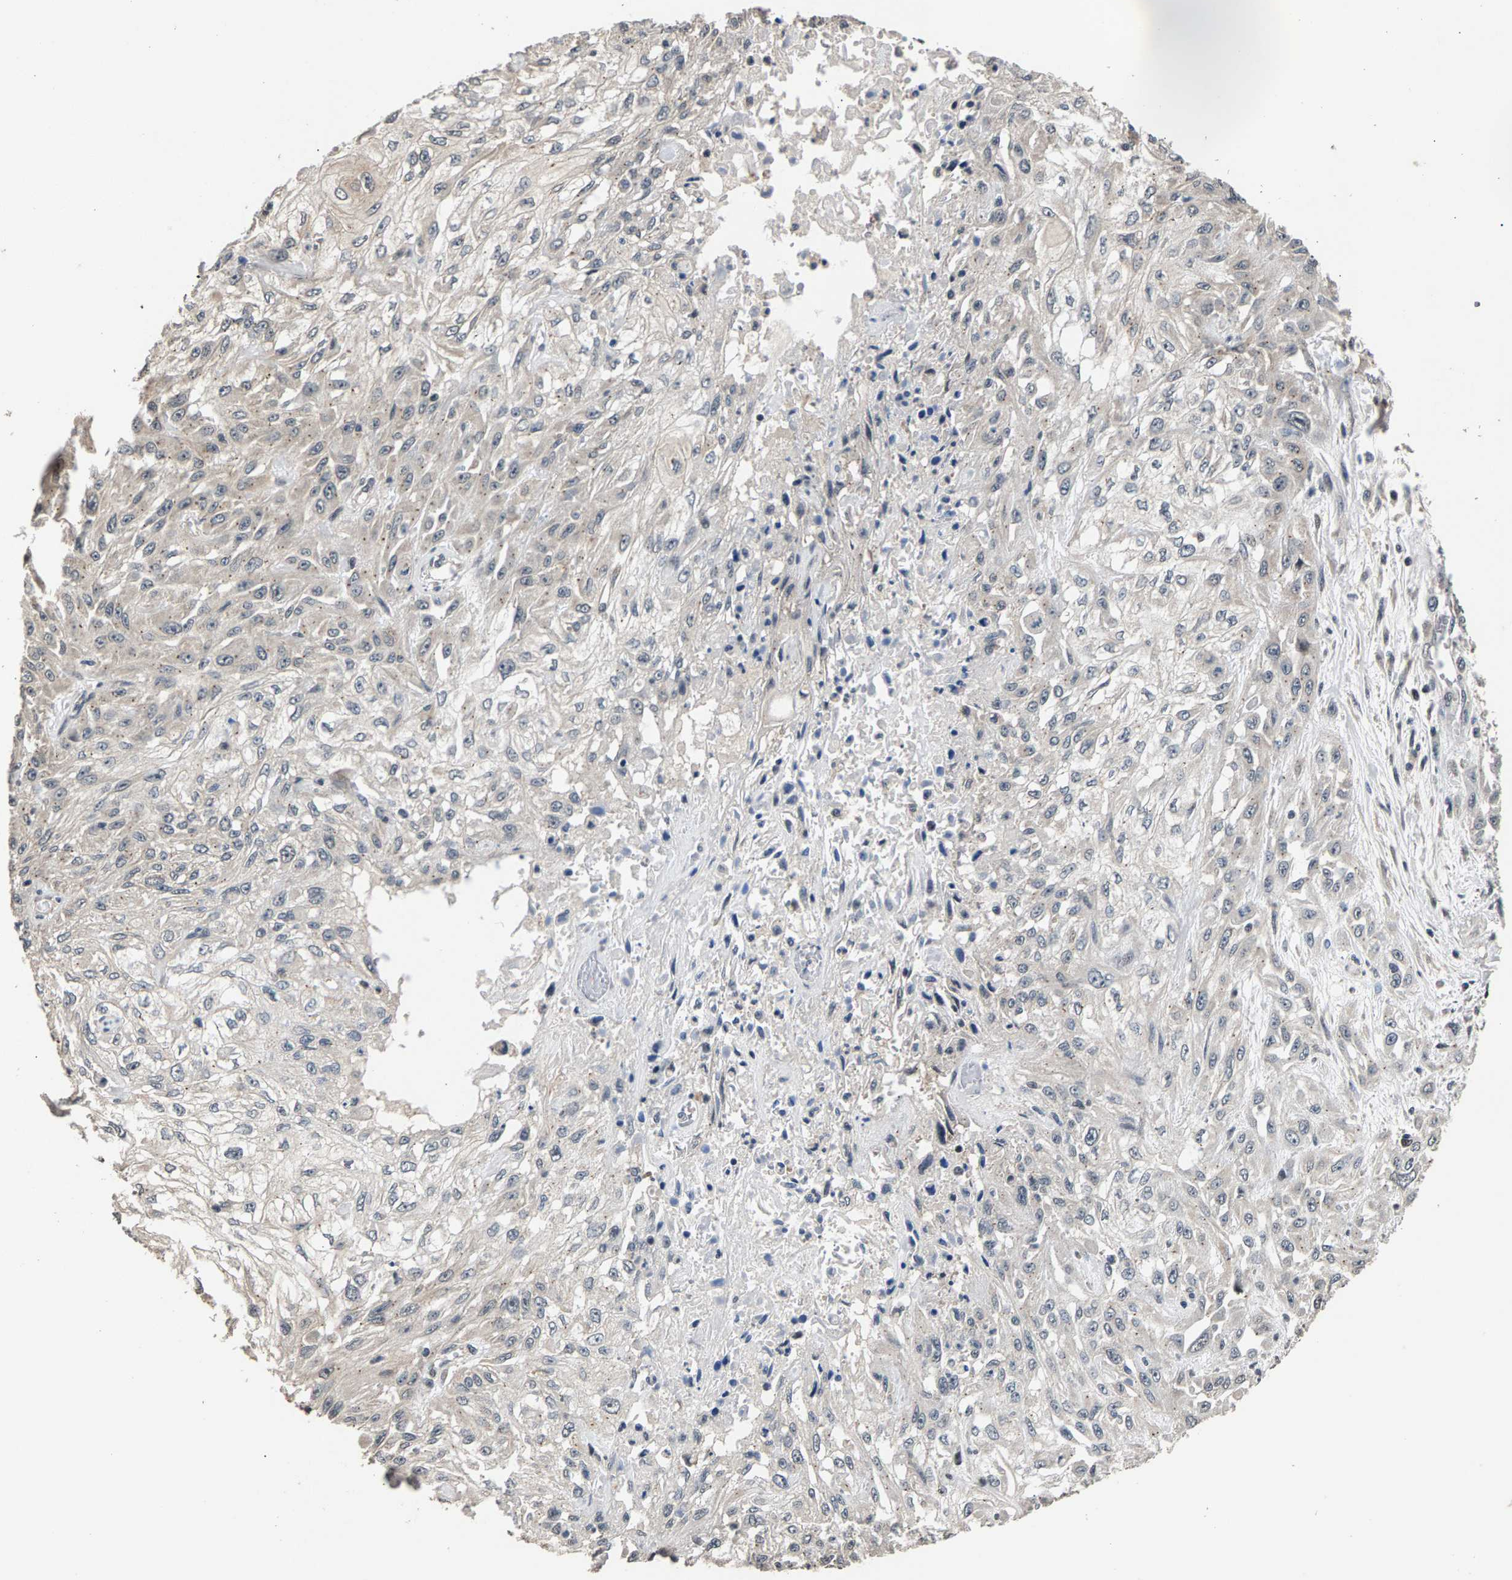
{"staining": {"intensity": "negative", "quantity": "none", "location": "none"}, "tissue": "skin cancer", "cell_type": "Tumor cells", "image_type": "cancer", "snomed": [{"axis": "morphology", "description": "Squamous cell carcinoma, NOS"}, {"axis": "morphology", "description": "Squamous cell carcinoma, metastatic, NOS"}, {"axis": "topography", "description": "Skin"}, {"axis": "topography", "description": "Lymph node"}], "caption": "IHC of skin cancer (metastatic squamous cell carcinoma) exhibits no positivity in tumor cells.", "gene": "RBM33", "patient": {"sex": "male", "age": 75}}